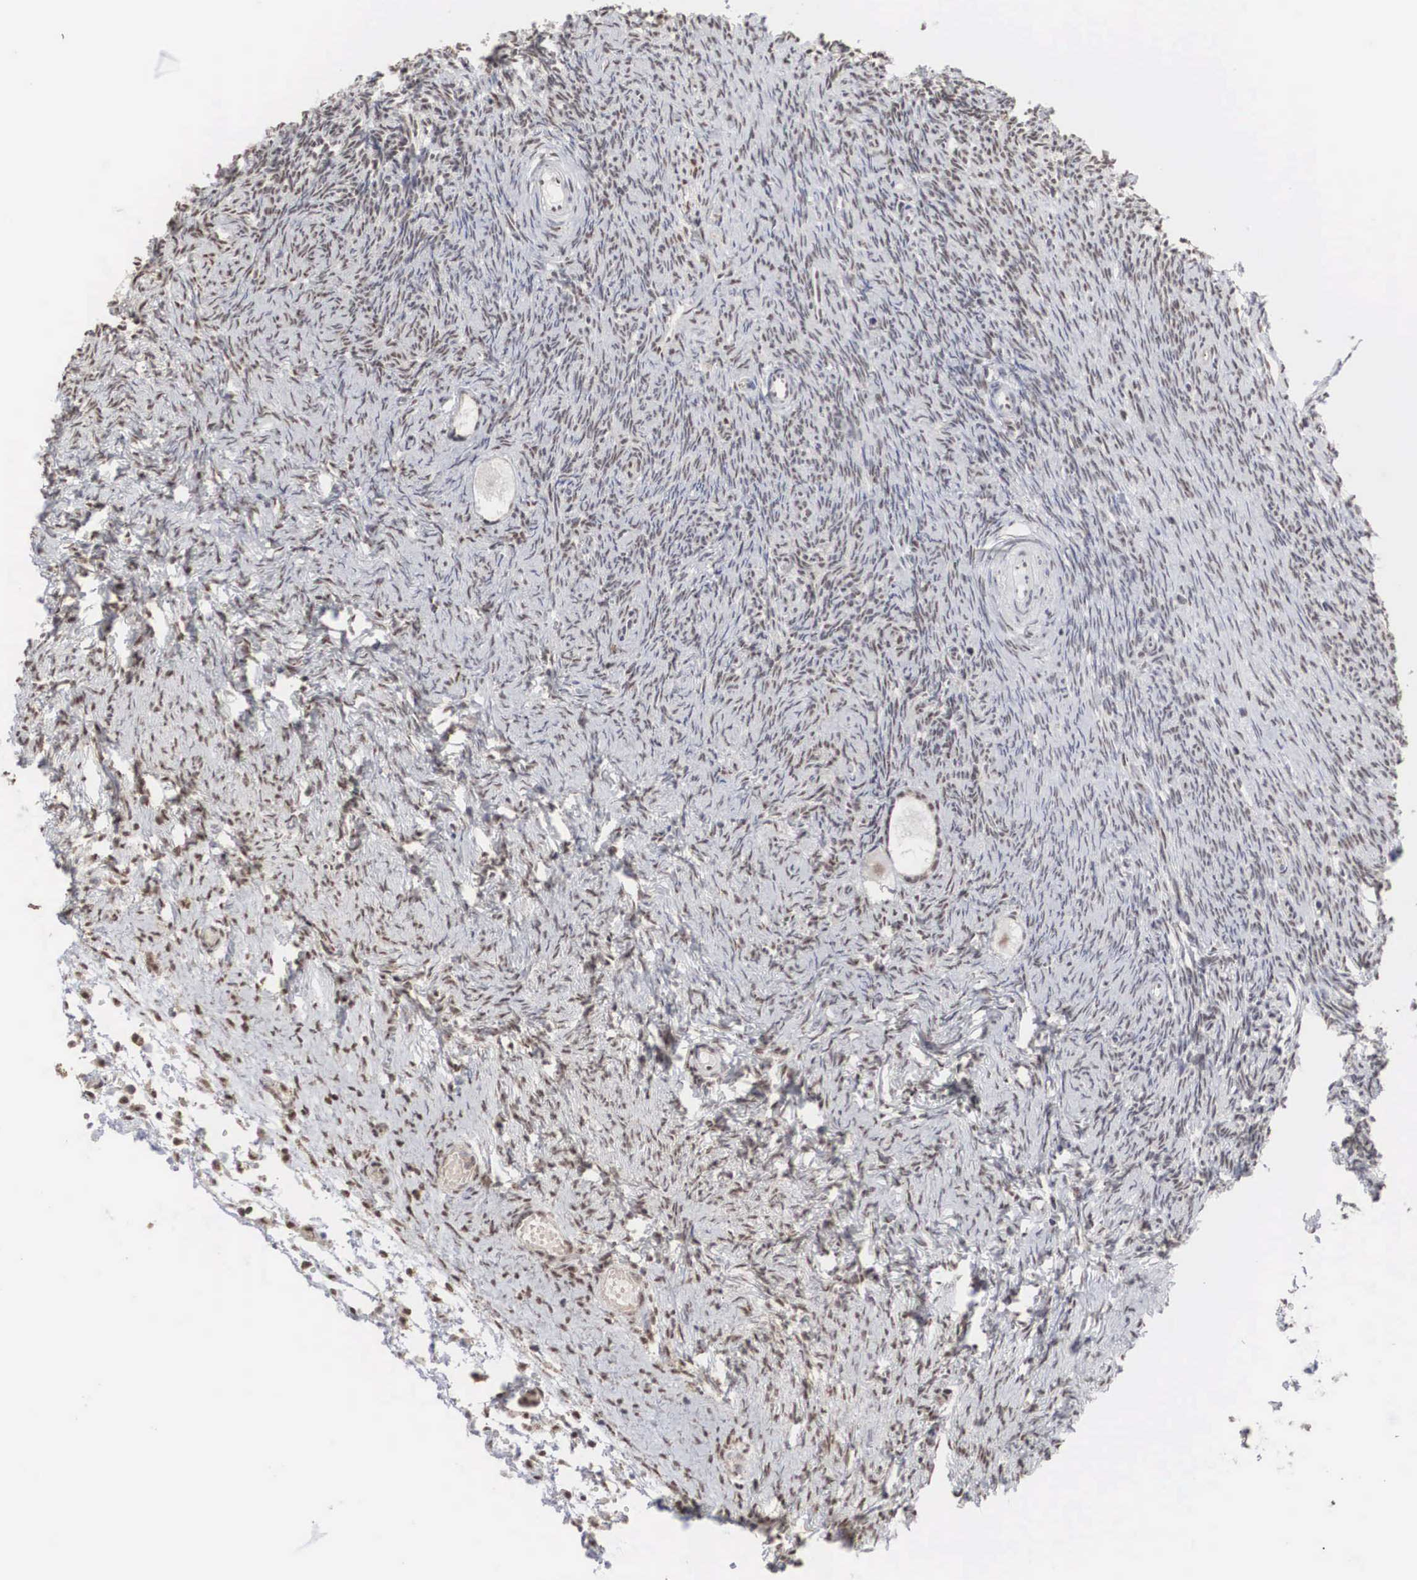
{"staining": {"intensity": "negative", "quantity": "none", "location": "none"}, "tissue": "ovary", "cell_type": "Ovarian stroma cells", "image_type": "normal", "snomed": [{"axis": "morphology", "description": "Normal tissue, NOS"}, {"axis": "topography", "description": "Ovary"}], "caption": "This photomicrograph is of benign ovary stained with IHC to label a protein in brown with the nuclei are counter-stained blue. There is no positivity in ovarian stroma cells.", "gene": "AUTS2", "patient": {"sex": "female", "age": 32}}